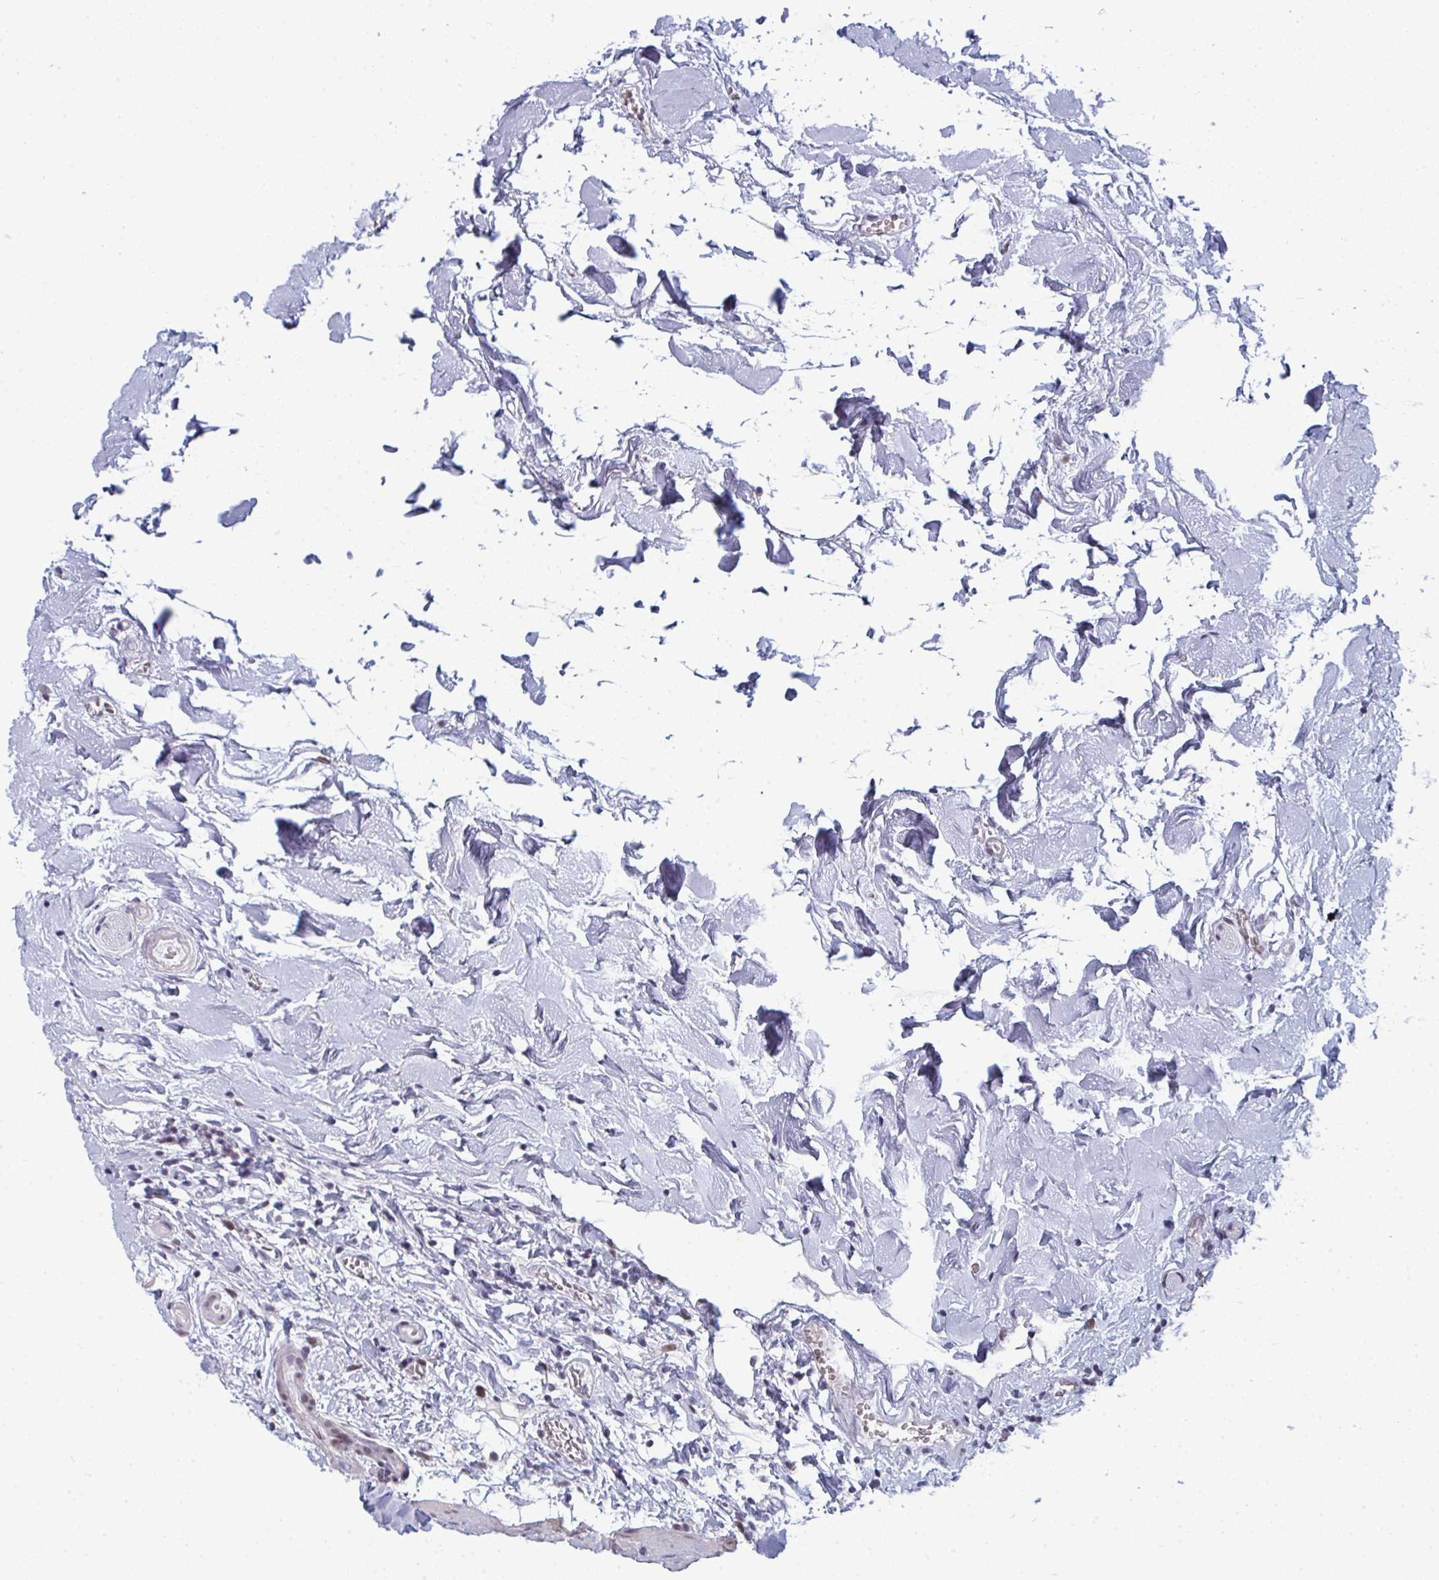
{"staining": {"intensity": "moderate", "quantity": ">75%", "location": "nuclear"}, "tissue": "gallbladder", "cell_type": "Glandular cells", "image_type": "normal", "snomed": [{"axis": "morphology", "description": "Normal tissue, NOS"}, {"axis": "topography", "description": "Gallbladder"}], "caption": "The photomicrograph exhibits a brown stain indicating the presence of a protein in the nuclear of glandular cells in gallbladder. The protein is shown in brown color, while the nuclei are stained blue.", "gene": "ATF1", "patient": {"sex": "female", "age": 63}}